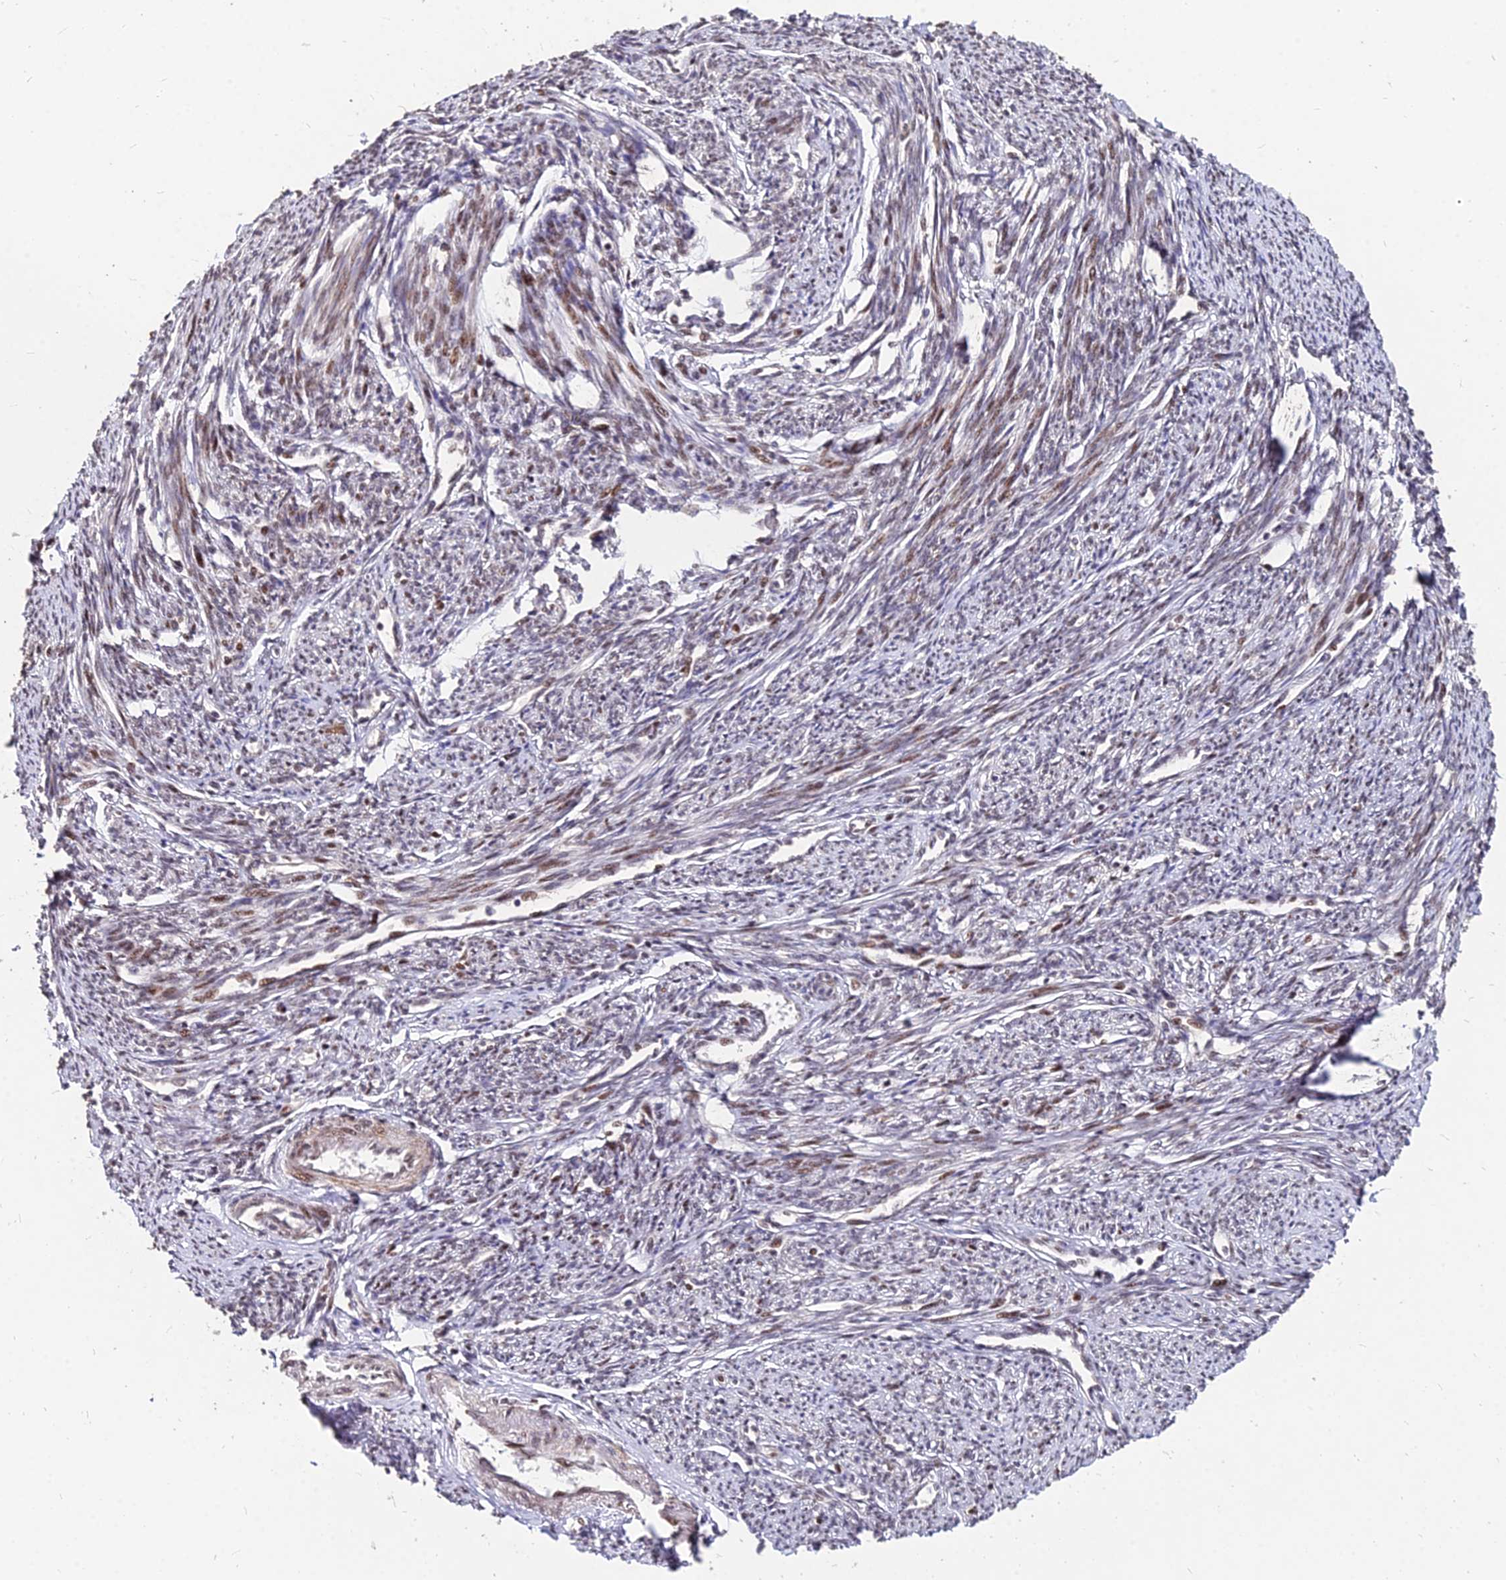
{"staining": {"intensity": "moderate", "quantity": "25%-75%", "location": "cytoplasmic/membranous,nuclear"}, "tissue": "smooth muscle", "cell_type": "Smooth muscle cells", "image_type": "normal", "snomed": [{"axis": "morphology", "description": "Normal tissue, NOS"}, {"axis": "topography", "description": "Smooth muscle"}, {"axis": "topography", "description": "Uterus"}], "caption": "This micrograph shows IHC staining of unremarkable smooth muscle, with medium moderate cytoplasmic/membranous,nuclear staining in approximately 25%-75% of smooth muscle cells.", "gene": "ZBED4", "patient": {"sex": "female", "age": 59}}